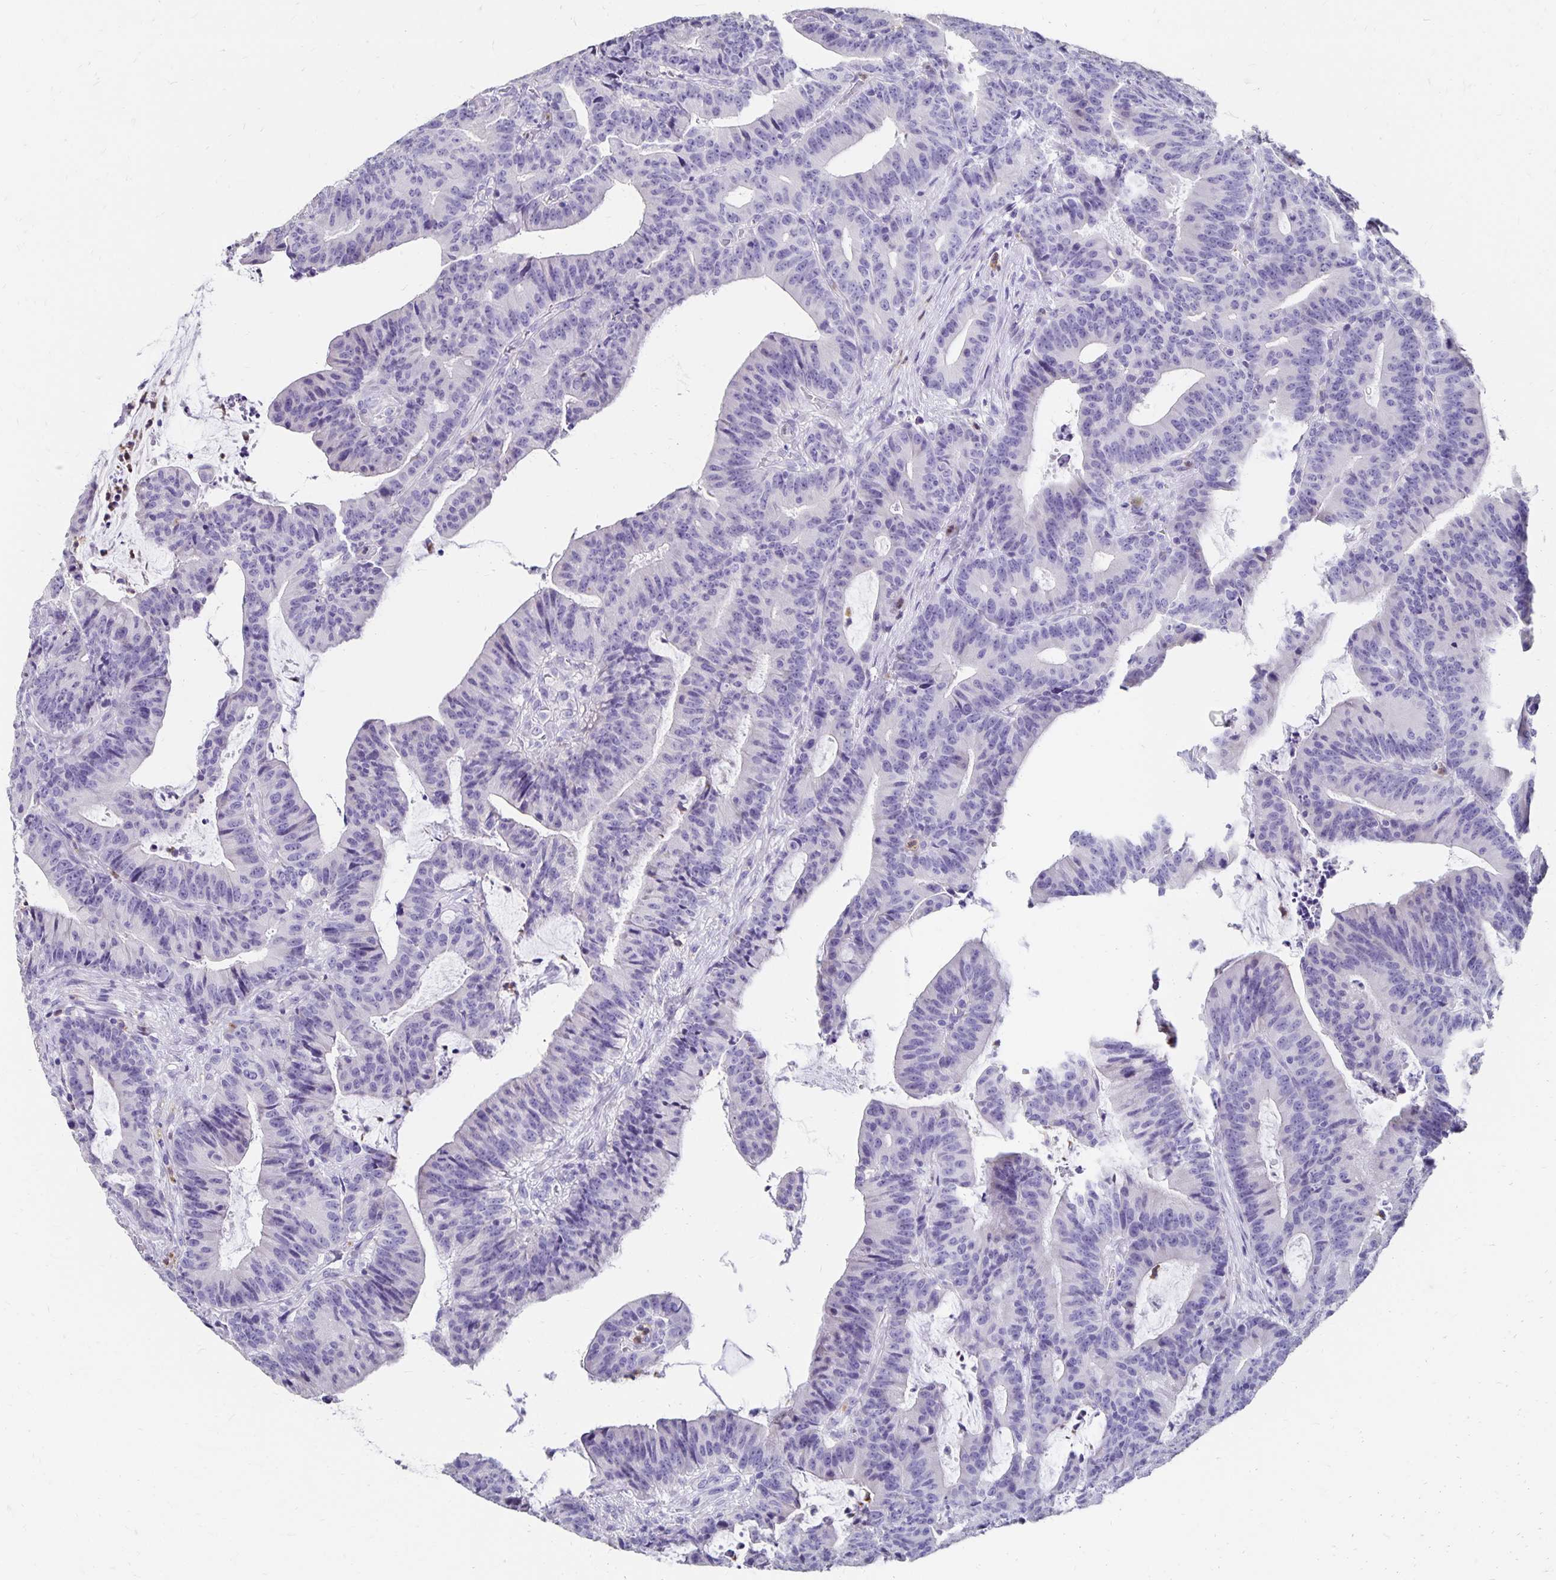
{"staining": {"intensity": "negative", "quantity": "none", "location": "none"}, "tissue": "colorectal cancer", "cell_type": "Tumor cells", "image_type": "cancer", "snomed": [{"axis": "morphology", "description": "Adenocarcinoma, NOS"}, {"axis": "topography", "description": "Colon"}], "caption": "Tumor cells are negative for protein expression in human colorectal cancer.", "gene": "DYNLT4", "patient": {"sex": "female", "age": 78}}